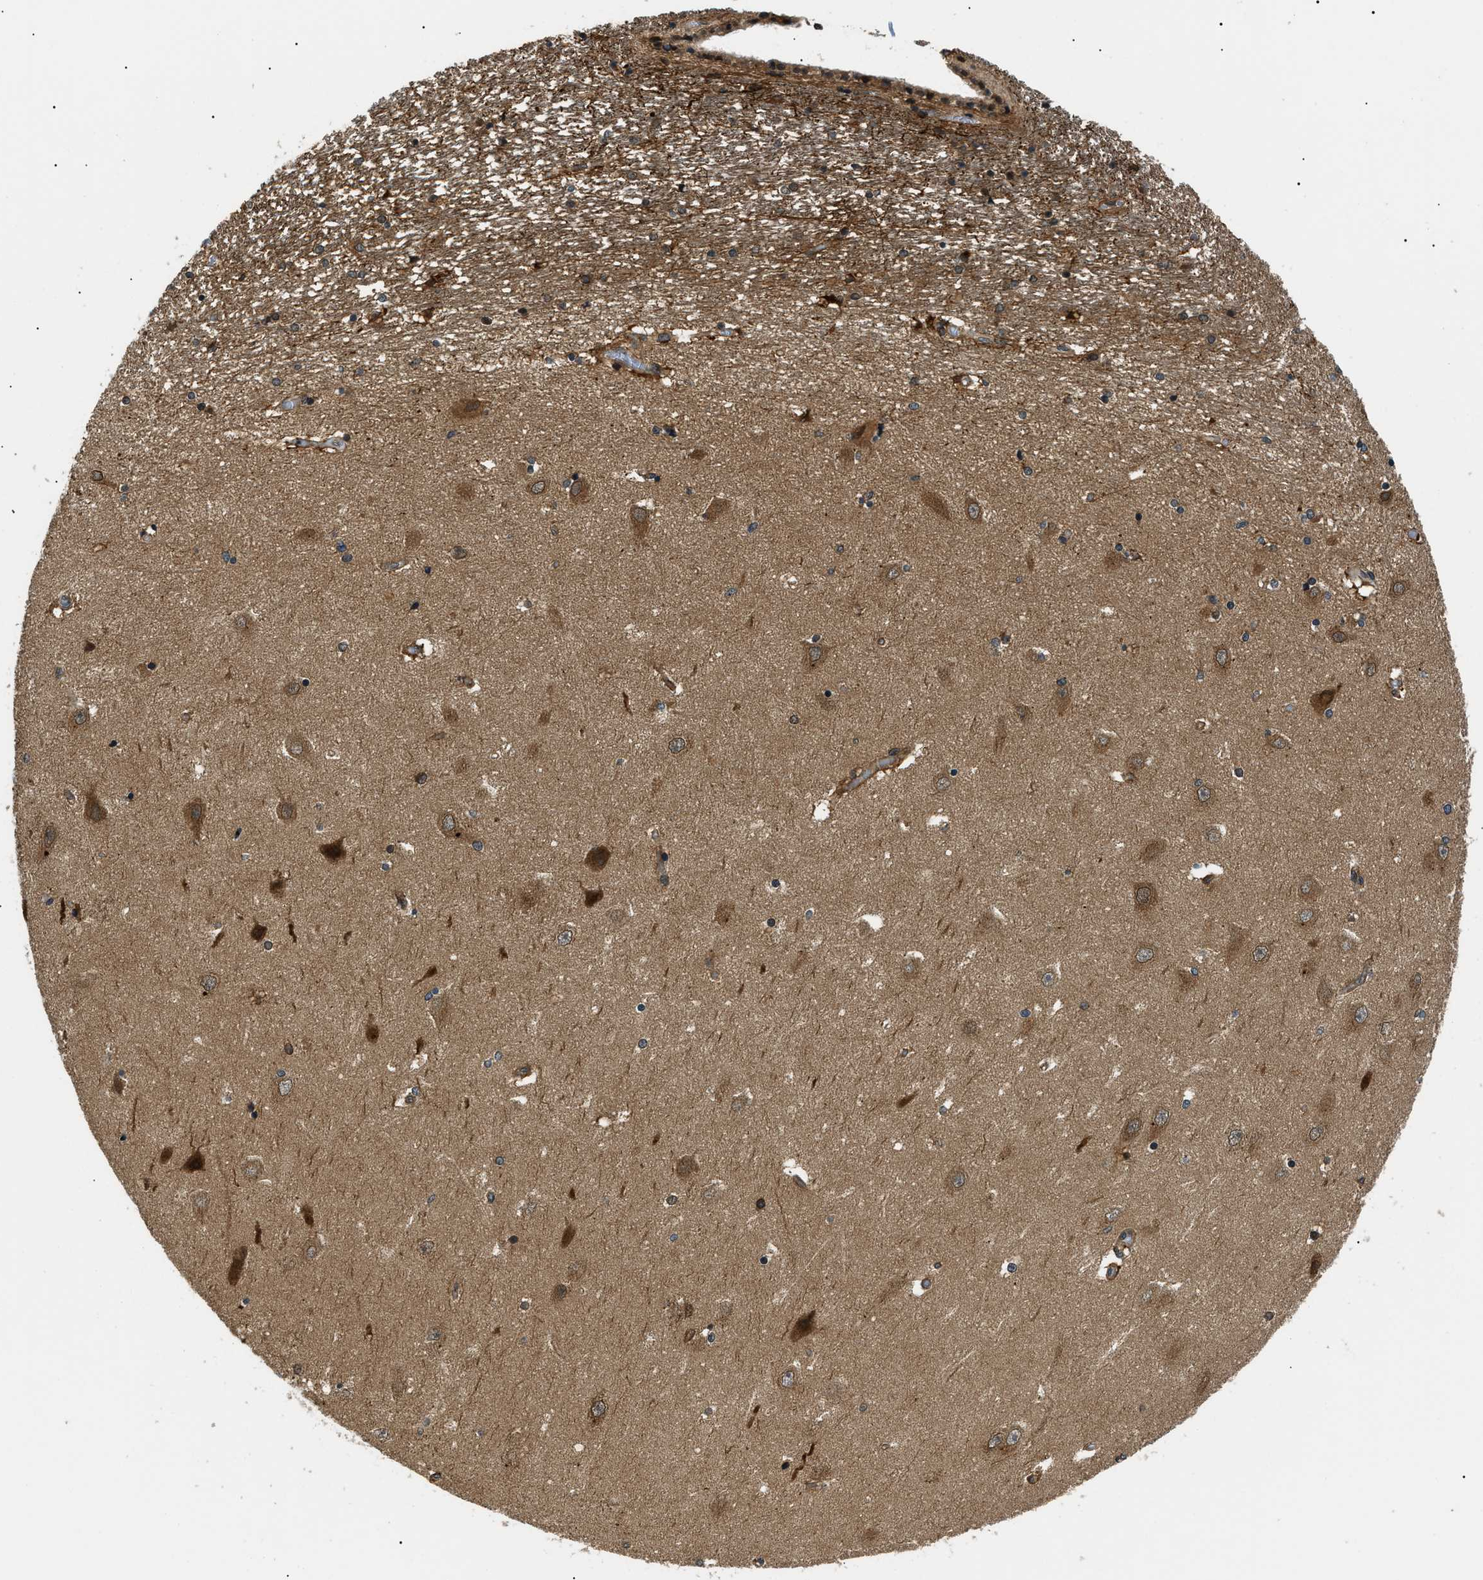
{"staining": {"intensity": "moderate", "quantity": "25%-75%", "location": "cytoplasmic/membranous"}, "tissue": "hippocampus", "cell_type": "Glial cells", "image_type": "normal", "snomed": [{"axis": "morphology", "description": "Normal tissue, NOS"}, {"axis": "topography", "description": "Hippocampus"}], "caption": "Immunohistochemical staining of benign hippocampus demonstrates 25%-75% levels of moderate cytoplasmic/membranous protein staining in approximately 25%-75% of glial cells.", "gene": "ATP6AP1", "patient": {"sex": "female", "age": 54}}